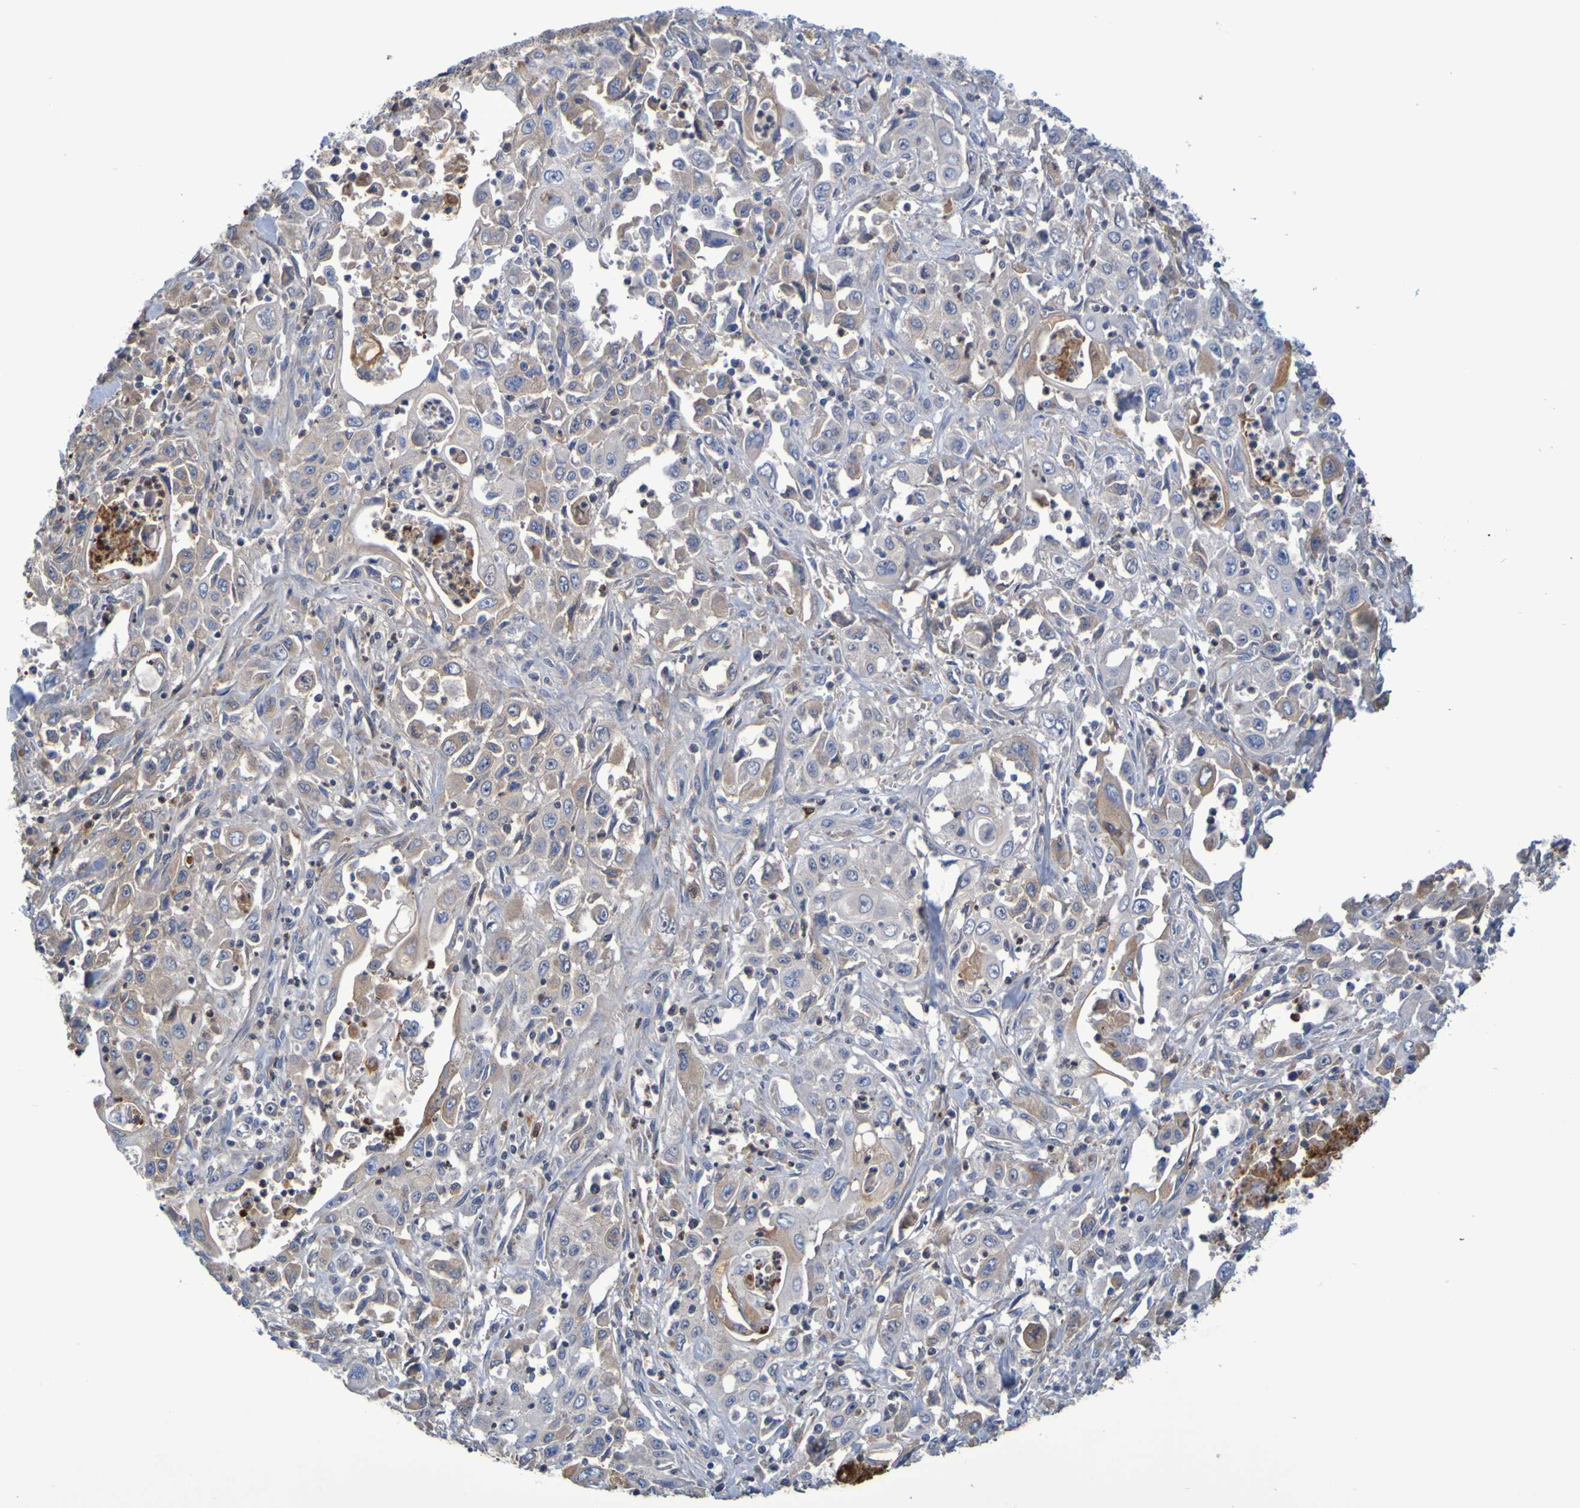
{"staining": {"intensity": "moderate", "quantity": "<25%", "location": "cytoplasmic/membranous"}, "tissue": "pancreatic cancer", "cell_type": "Tumor cells", "image_type": "cancer", "snomed": [{"axis": "morphology", "description": "Adenocarcinoma, NOS"}, {"axis": "topography", "description": "Pancreas"}], "caption": "The photomicrograph exhibits staining of pancreatic adenocarcinoma, revealing moderate cytoplasmic/membranous protein expression (brown color) within tumor cells.", "gene": "GAB3", "patient": {"sex": "male", "age": 70}}